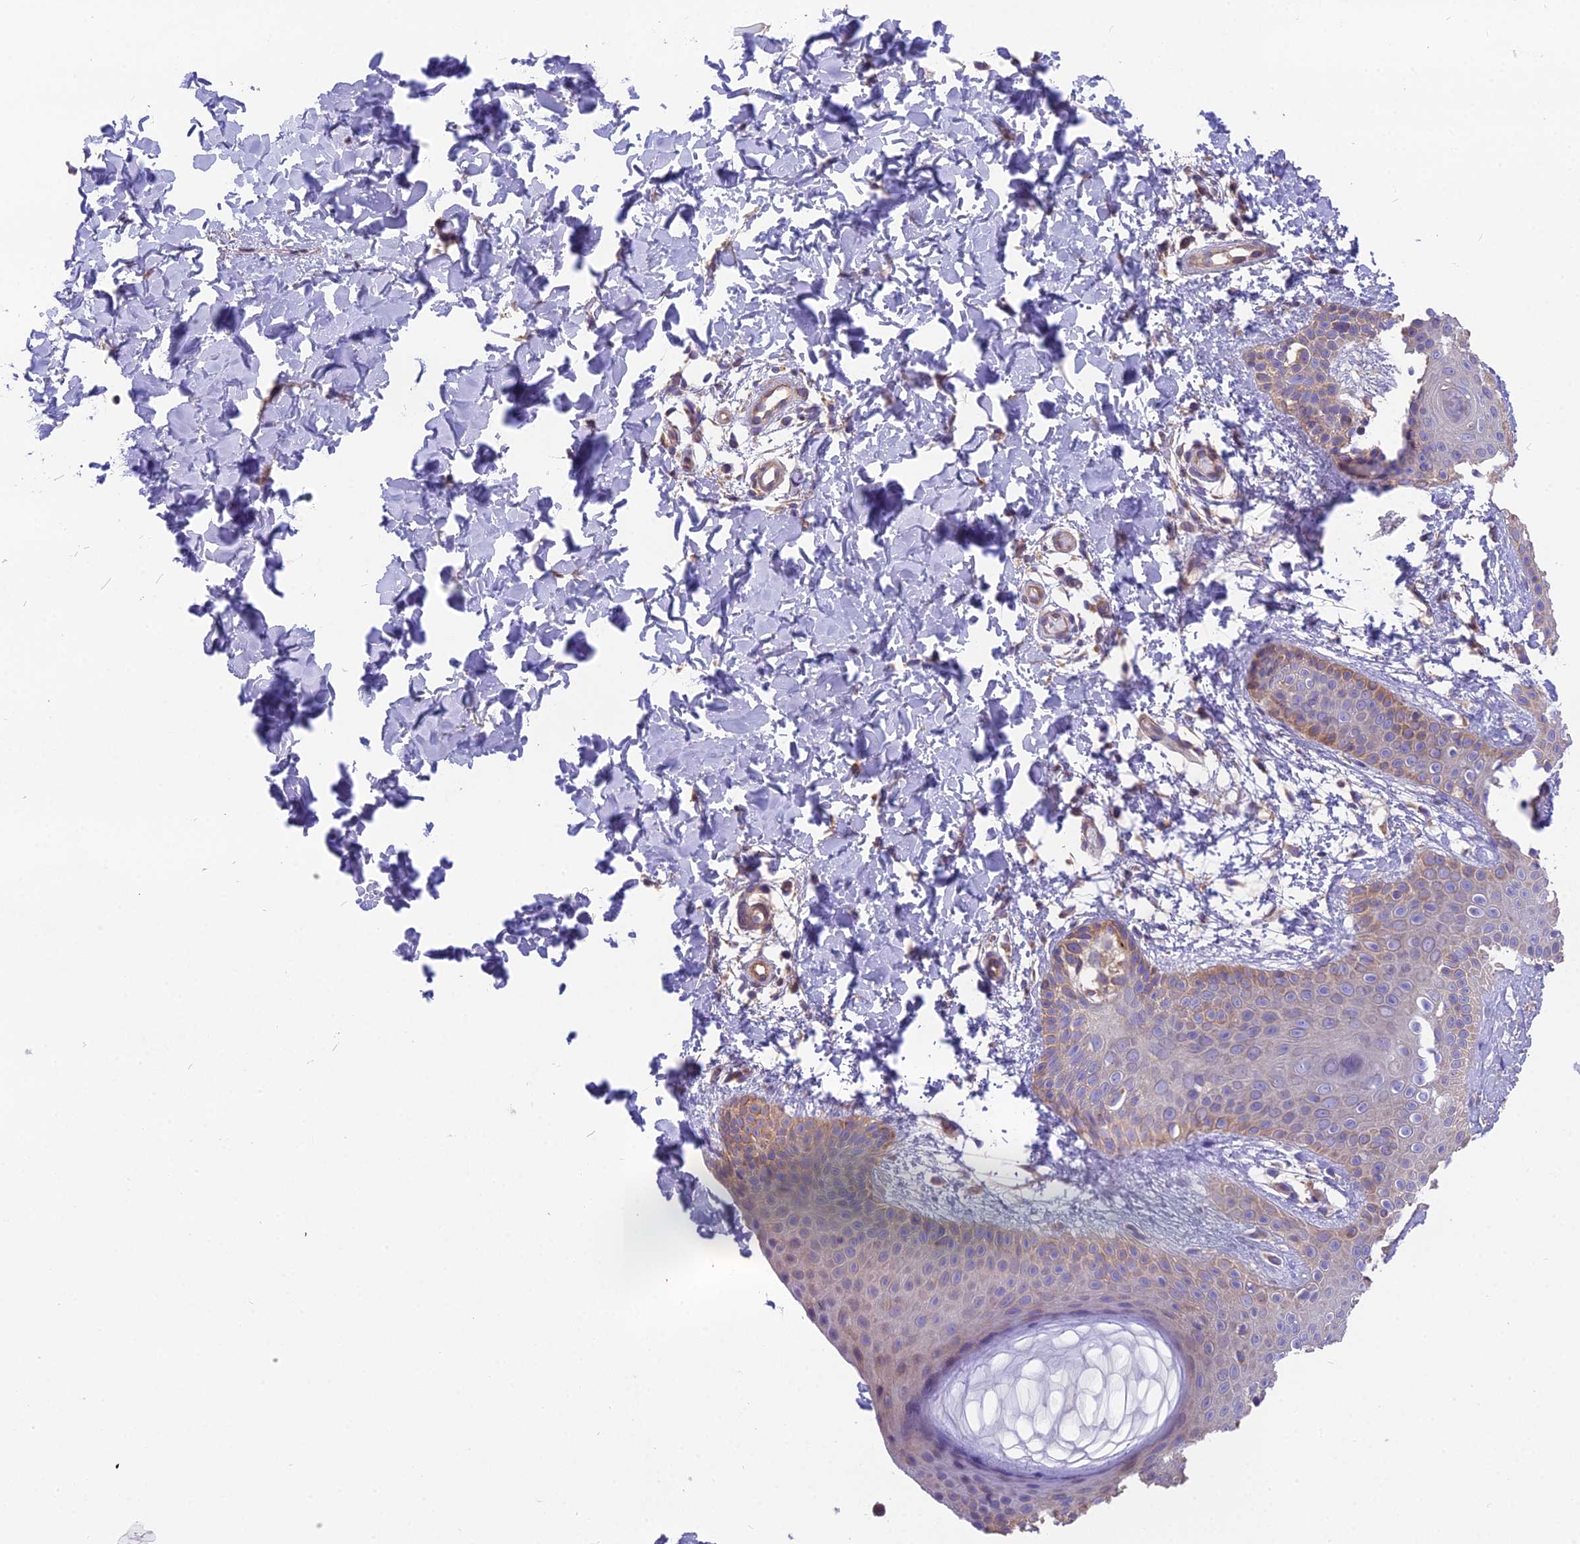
{"staining": {"intensity": "negative", "quantity": "none", "location": "none"}, "tissue": "skin", "cell_type": "Fibroblasts", "image_type": "normal", "snomed": [{"axis": "morphology", "description": "Normal tissue, NOS"}, {"axis": "topography", "description": "Skin"}], "caption": "Immunohistochemistry (IHC) of benign skin demonstrates no expression in fibroblasts.", "gene": "BLOC1S4", "patient": {"sex": "male", "age": 36}}